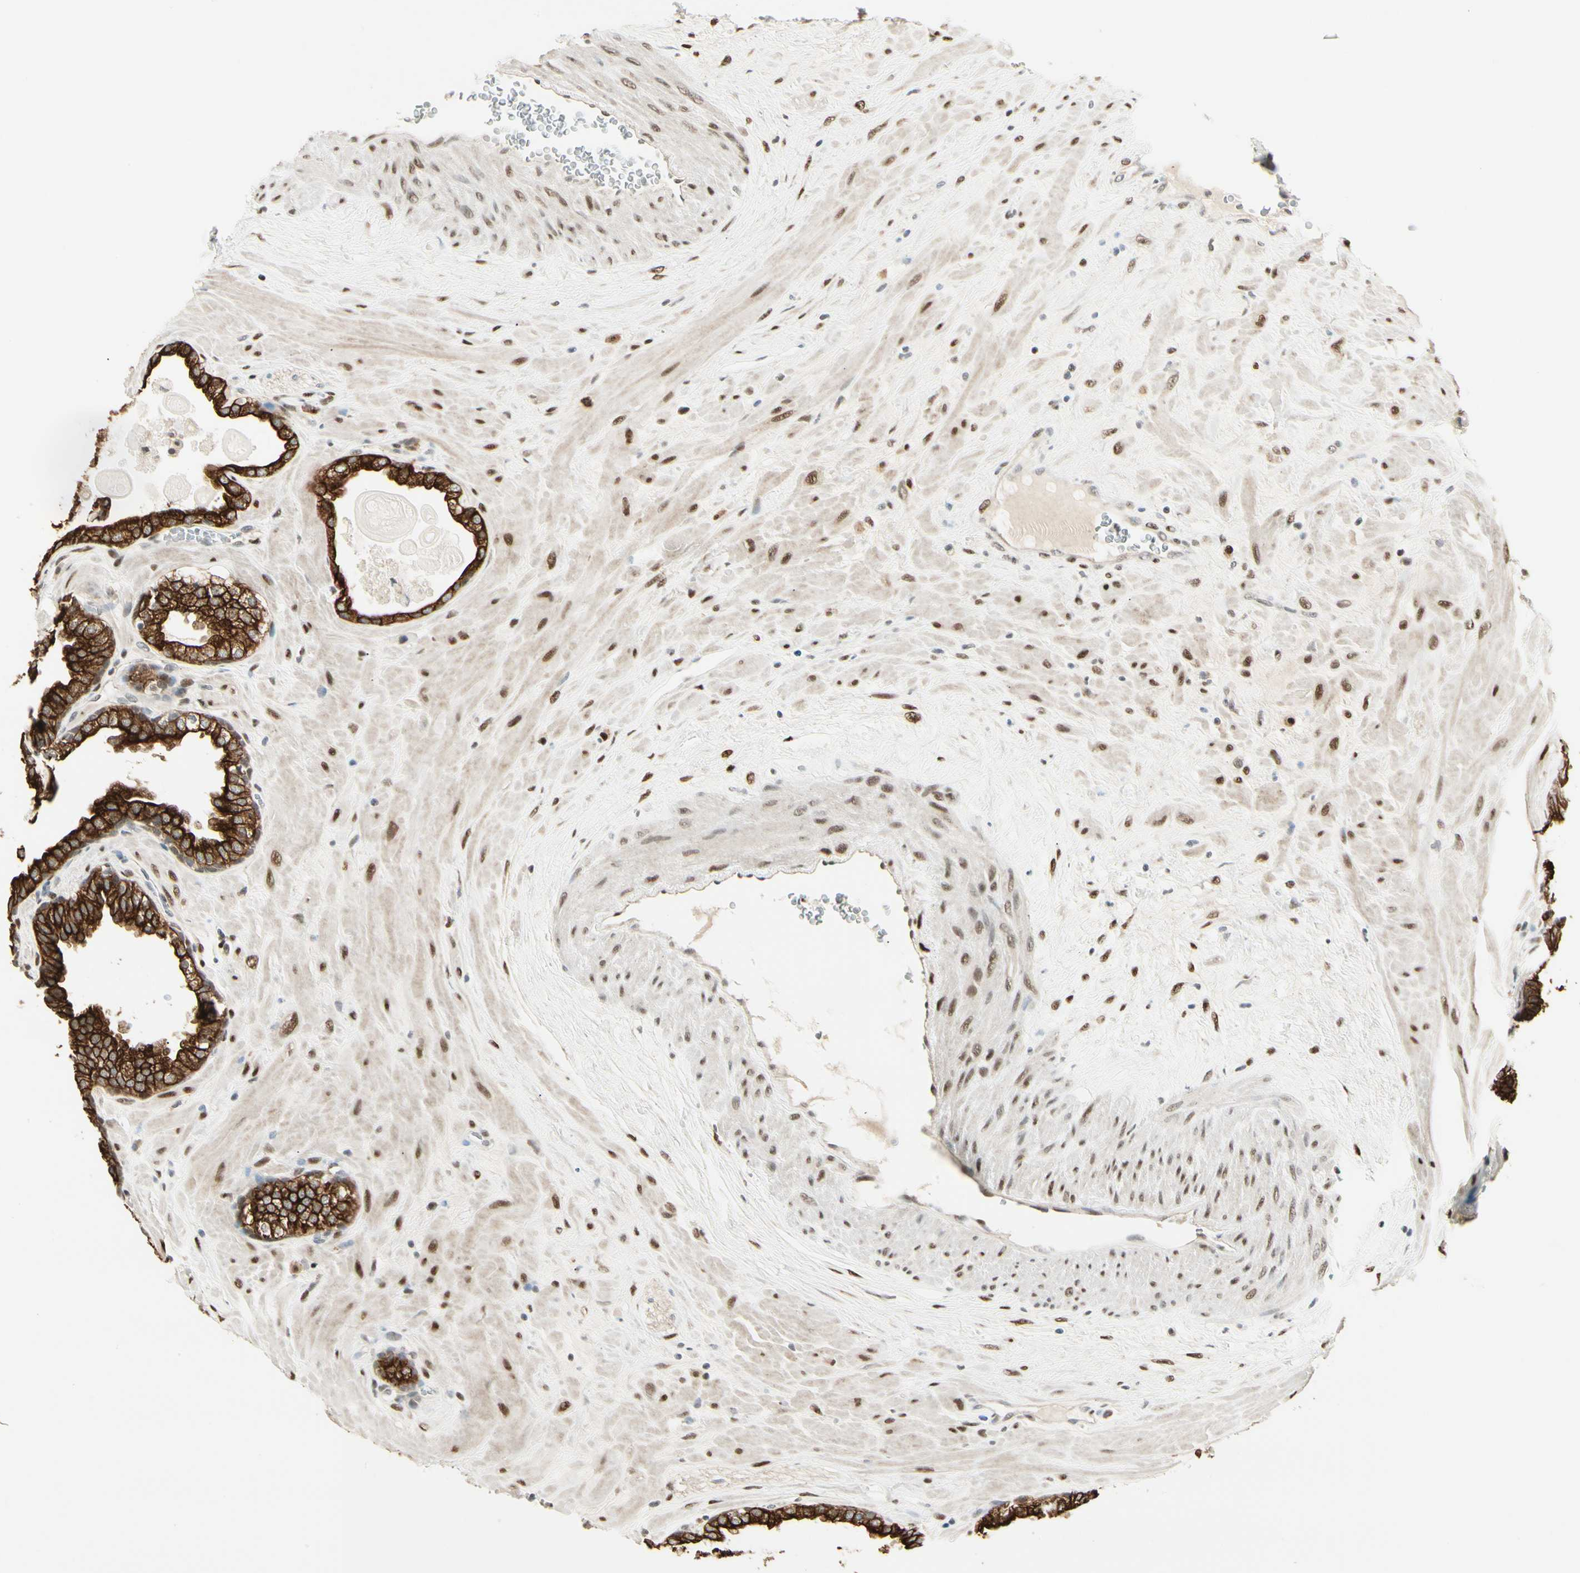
{"staining": {"intensity": "strong", "quantity": ">75%", "location": "cytoplasmic/membranous"}, "tissue": "prostate", "cell_type": "Glandular cells", "image_type": "normal", "snomed": [{"axis": "morphology", "description": "Normal tissue, NOS"}, {"axis": "topography", "description": "Prostate"}], "caption": "Immunohistochemical staining of normal prostate demonstrates strong cytoplasmic/membranous protein positivity in approximately >75% of glandular cells.", "gene": "ATXN1", "patient": {"sex": "male", "age": 51}}